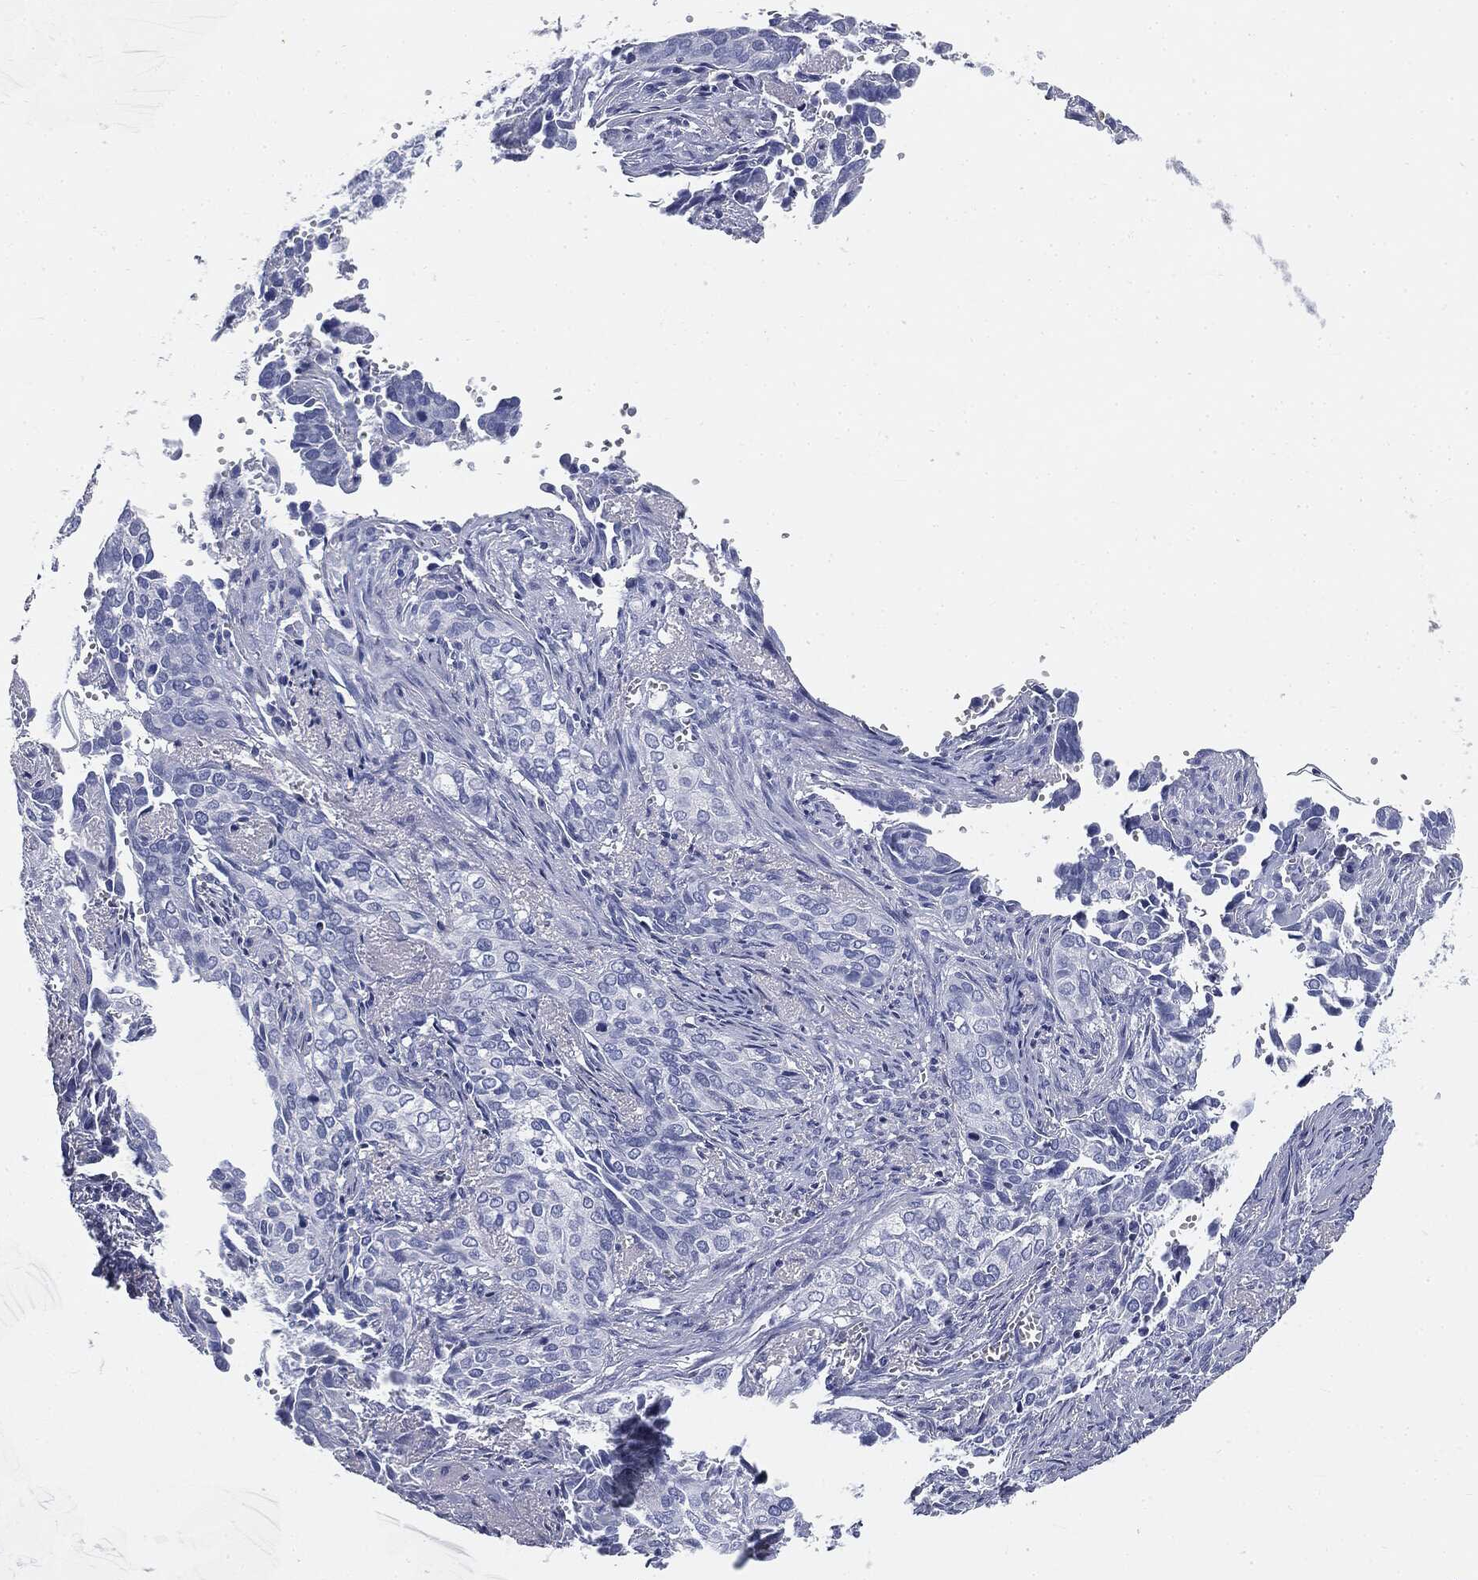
{"staining": {"intensity": "negative", "quantity": "none", "location": "none"}, "tissue": "cervical cancer", "cell_type": "Tumor cells", "image_type": "cancer", "snomed": [{"axis": "morphology", "description": "Squamous cell carcinoma, NOS"}, {"axis": "topography", "description": "Cervix"}], "caption": "This is an immunohistochemistry (IHC) photomicrograph of cervical squamous cell carcinoma. There is no staining in tumor cells.", "gene": "CUZD1", "patient": {"sex": "female", "age": 29}}